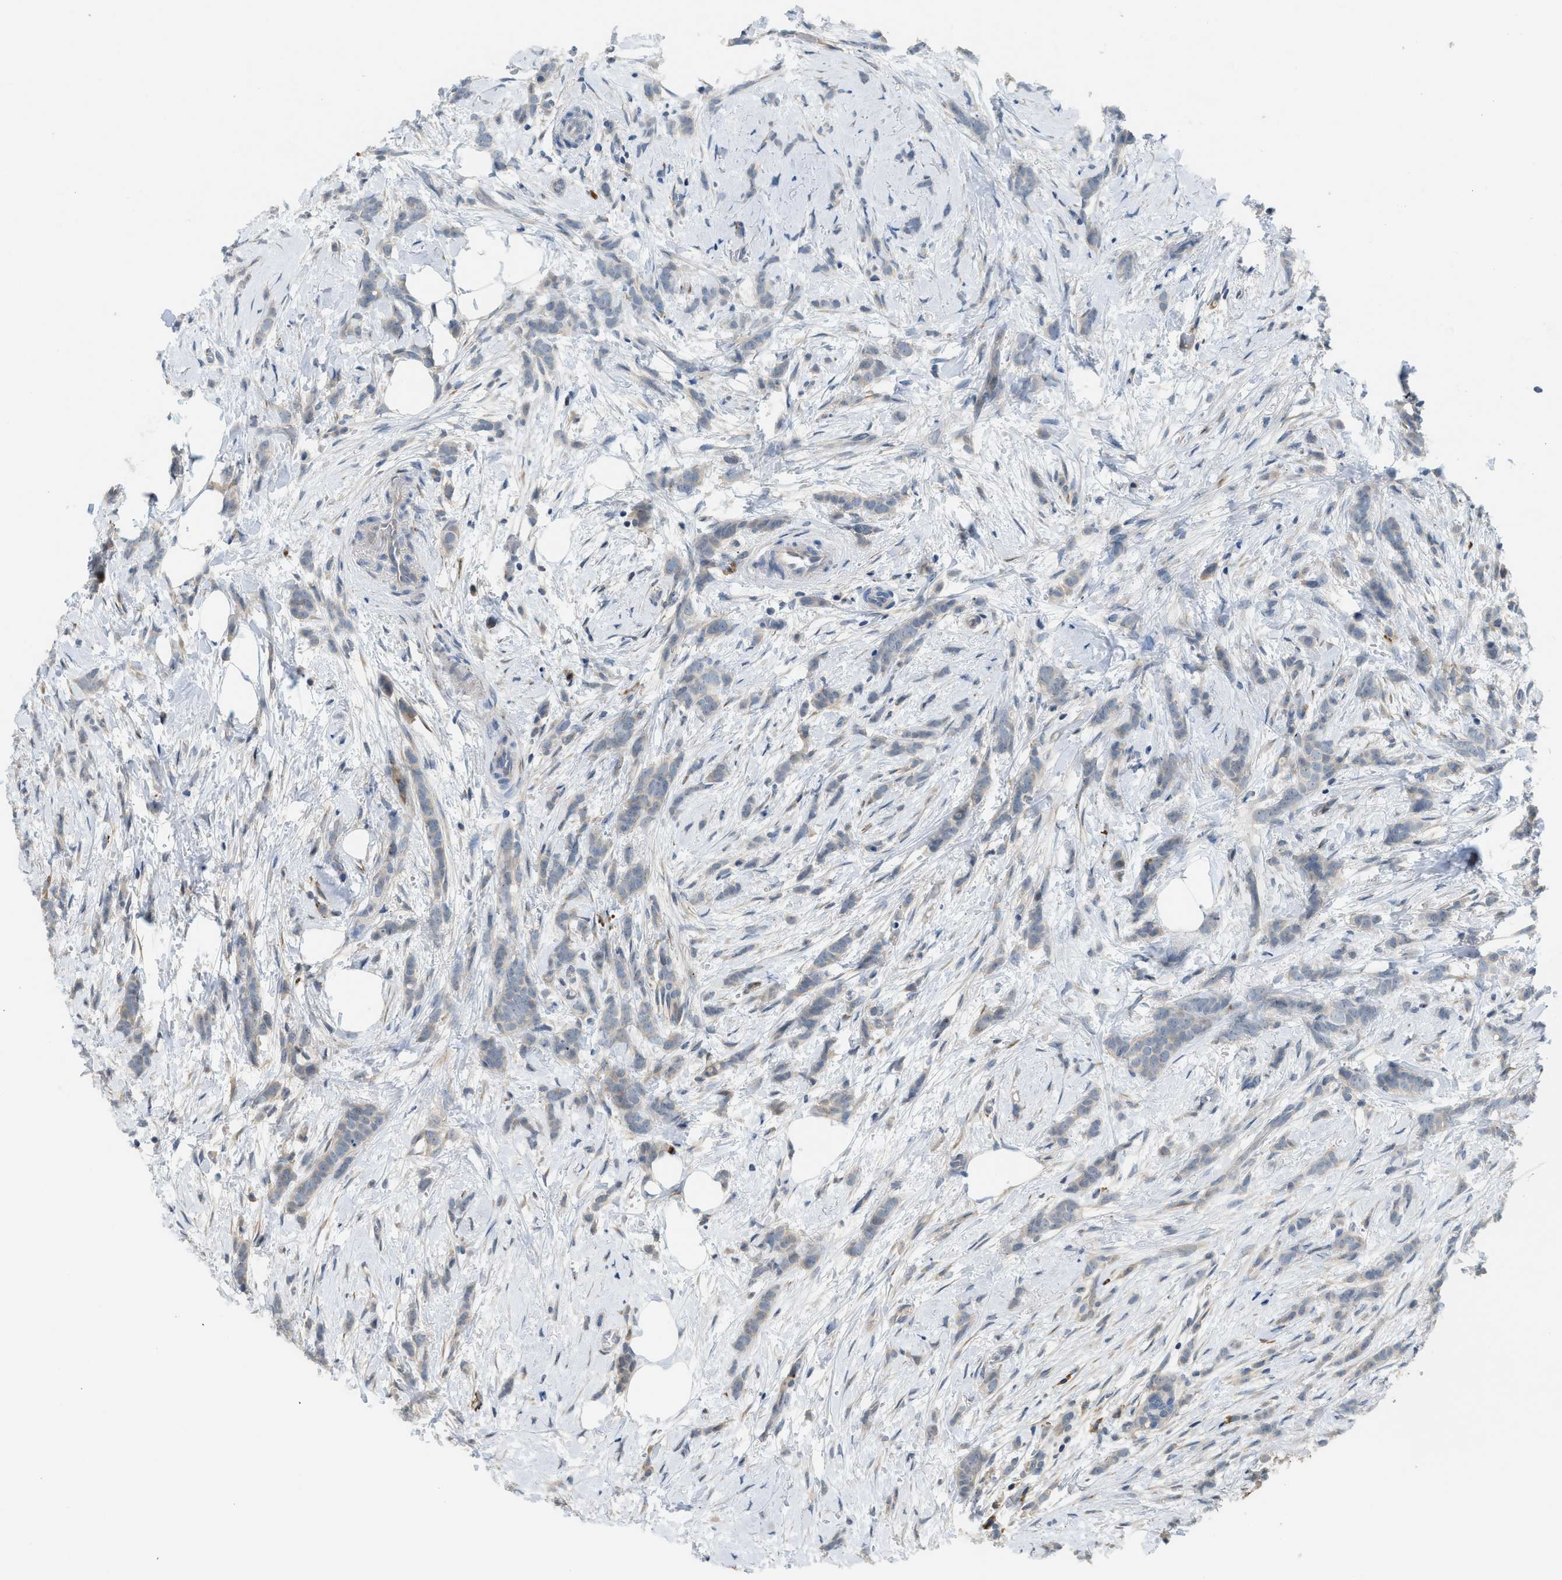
{"staining": {"intensity": "negative", "quantity": "none", "location": "none"}, "tissue": "breast cancer", "cell_type": "Tumor cells", "image_type": "cancer", "snomed": [{"axis": "morphology", "description": "Lobular carcinoma, in situ"}, {"axis": "morphology", "description": "Lobular carcinoma"}, {"axis": "topography", "description": "Breast"}], "caption": "A micrograph of breast cancer stained for a protein exhibits no brown staining in tumor cells.", "gene": "TMEM154", "patient": {"sex": "female", "age": 41}}